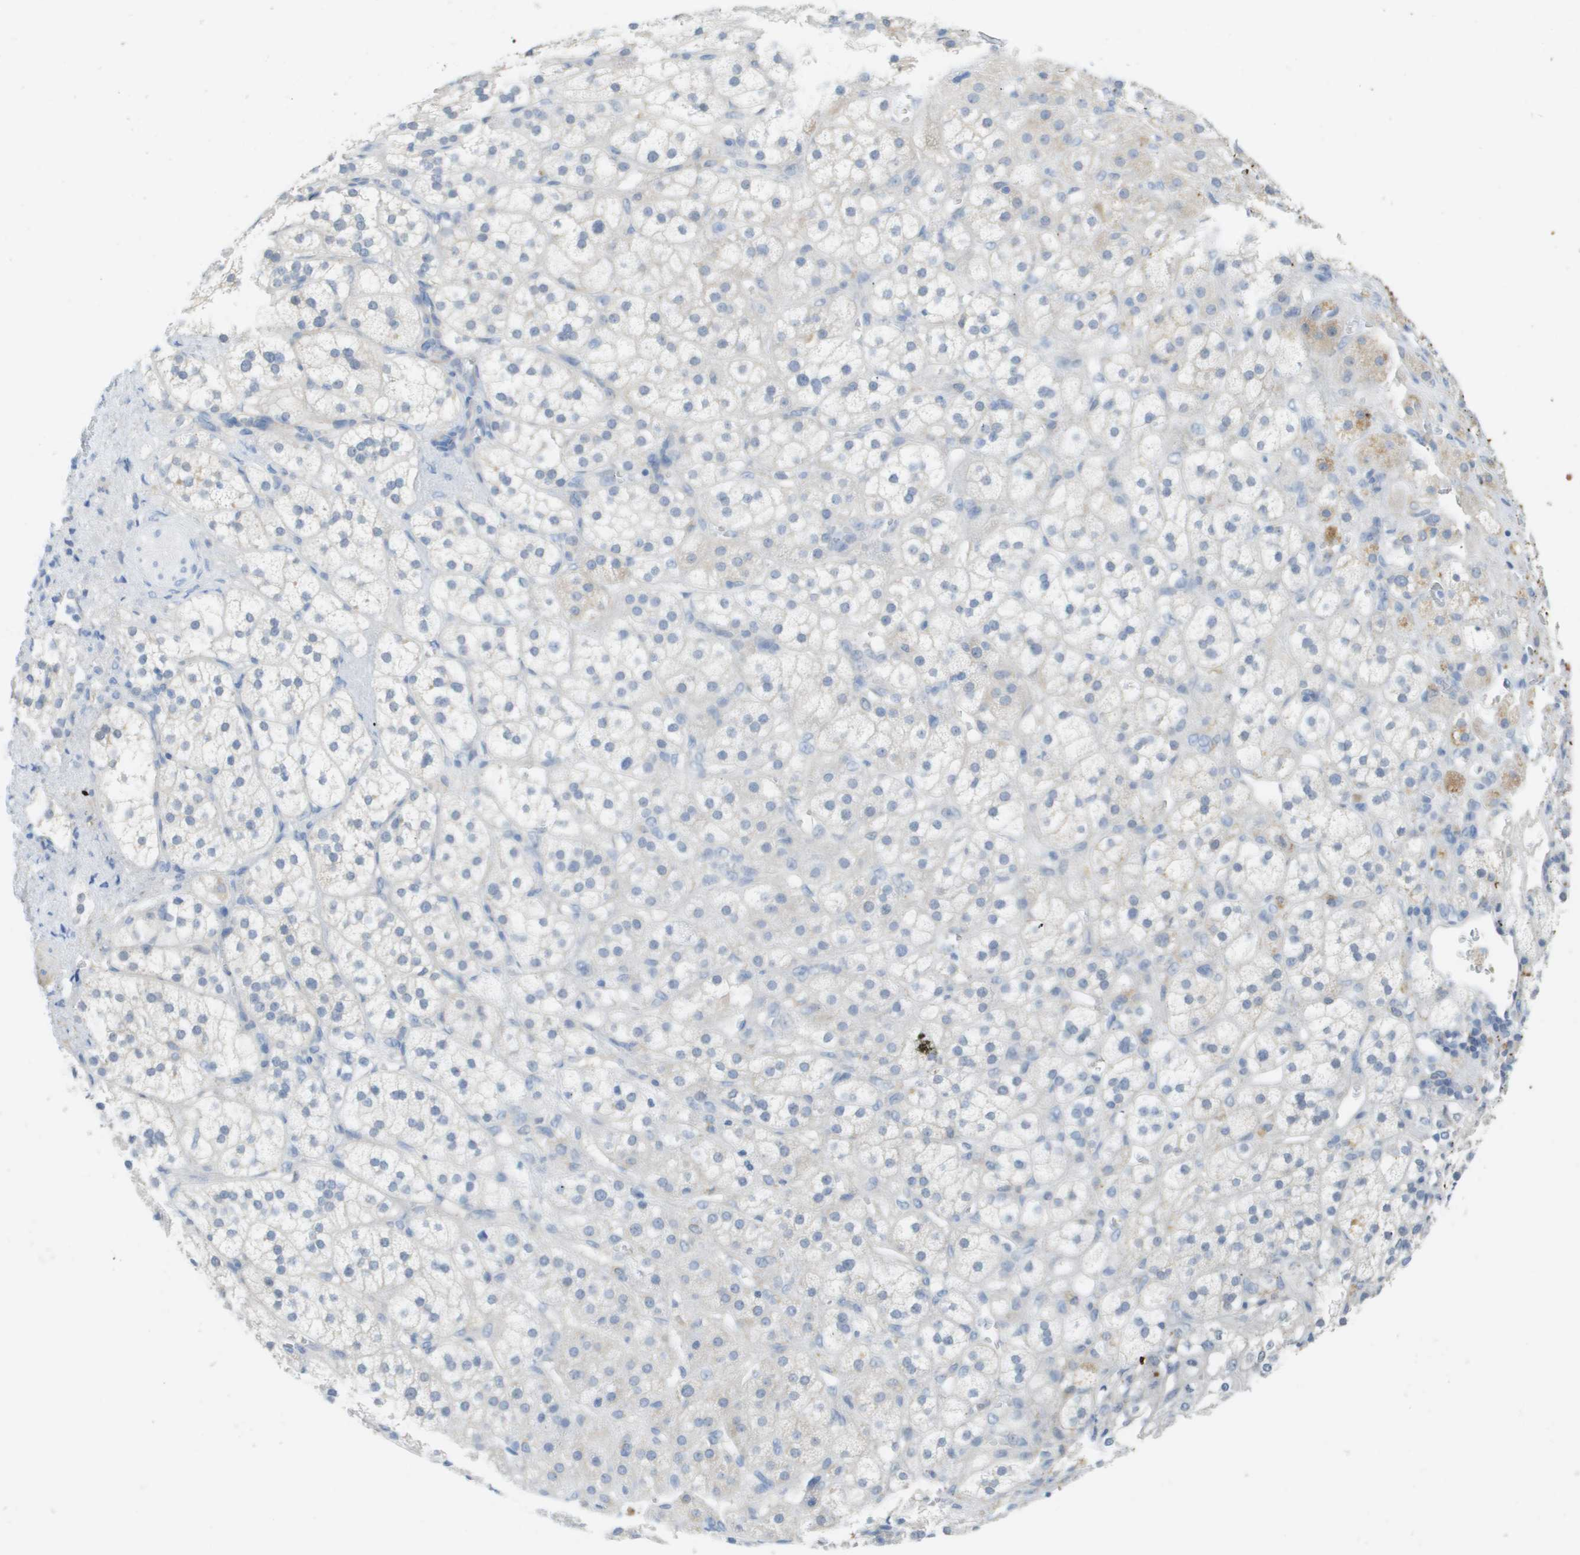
{"staining": {"intensity": "negative", "quantity": "none", "location": "none"}, "tissue": "adrenal gland", "cell_type": "Glandular cells", "image_type": "normal", "snomed": [{"axis": "morphology", "description": "Normal tissue, NOS"}, {"axis": "topography", "description": "Adrenal gland"}], "caption": "Image shows no significant protein staining in glandular cells of benign adrenal gland. (DAB immunohistochemistry with hematoxylin counter stain).", "gene": "MYL3", "patient": {"sex": "male", "age": 56}}